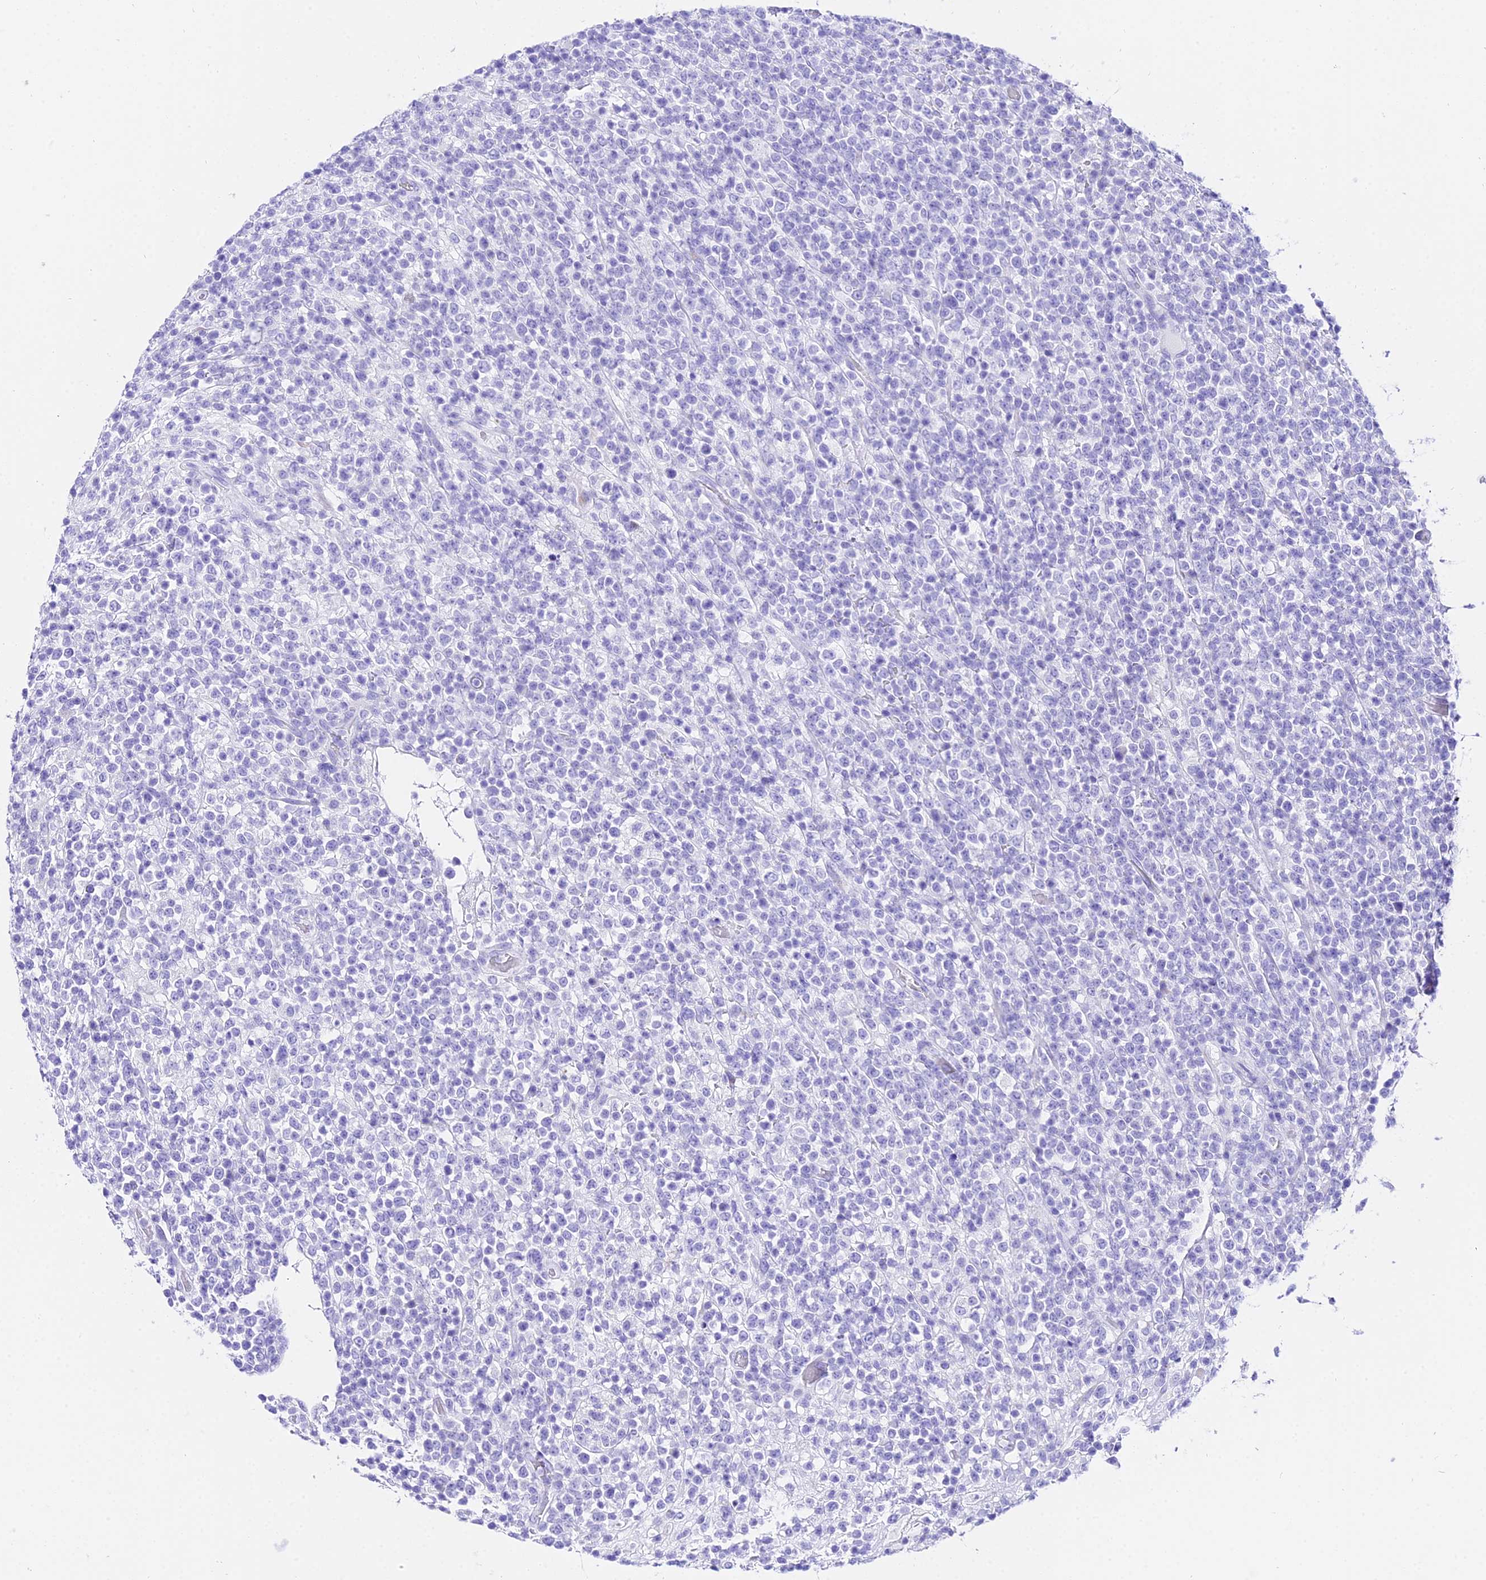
{"staining": {"intensity": "negative", "quantity": "none", "location": "none"}, "tissue": "lymphoma", "cell_type": "Tumor cells", "image_type": "cancer", "snomed": [{"axis": "morphology", "description": "Malignant lymphoma, non-Hodgkin's type, High grade"}, {"axis": "topography", "description": "Colon"}], "caption": "Immunohistochemistry (IHC) of malignant lymphoma, non-Hodgkin's type (high-grade) exhibits no expression in tumor cells.", "gene": "TRMT44", "patient": {"sex": "female", "age": 53}}